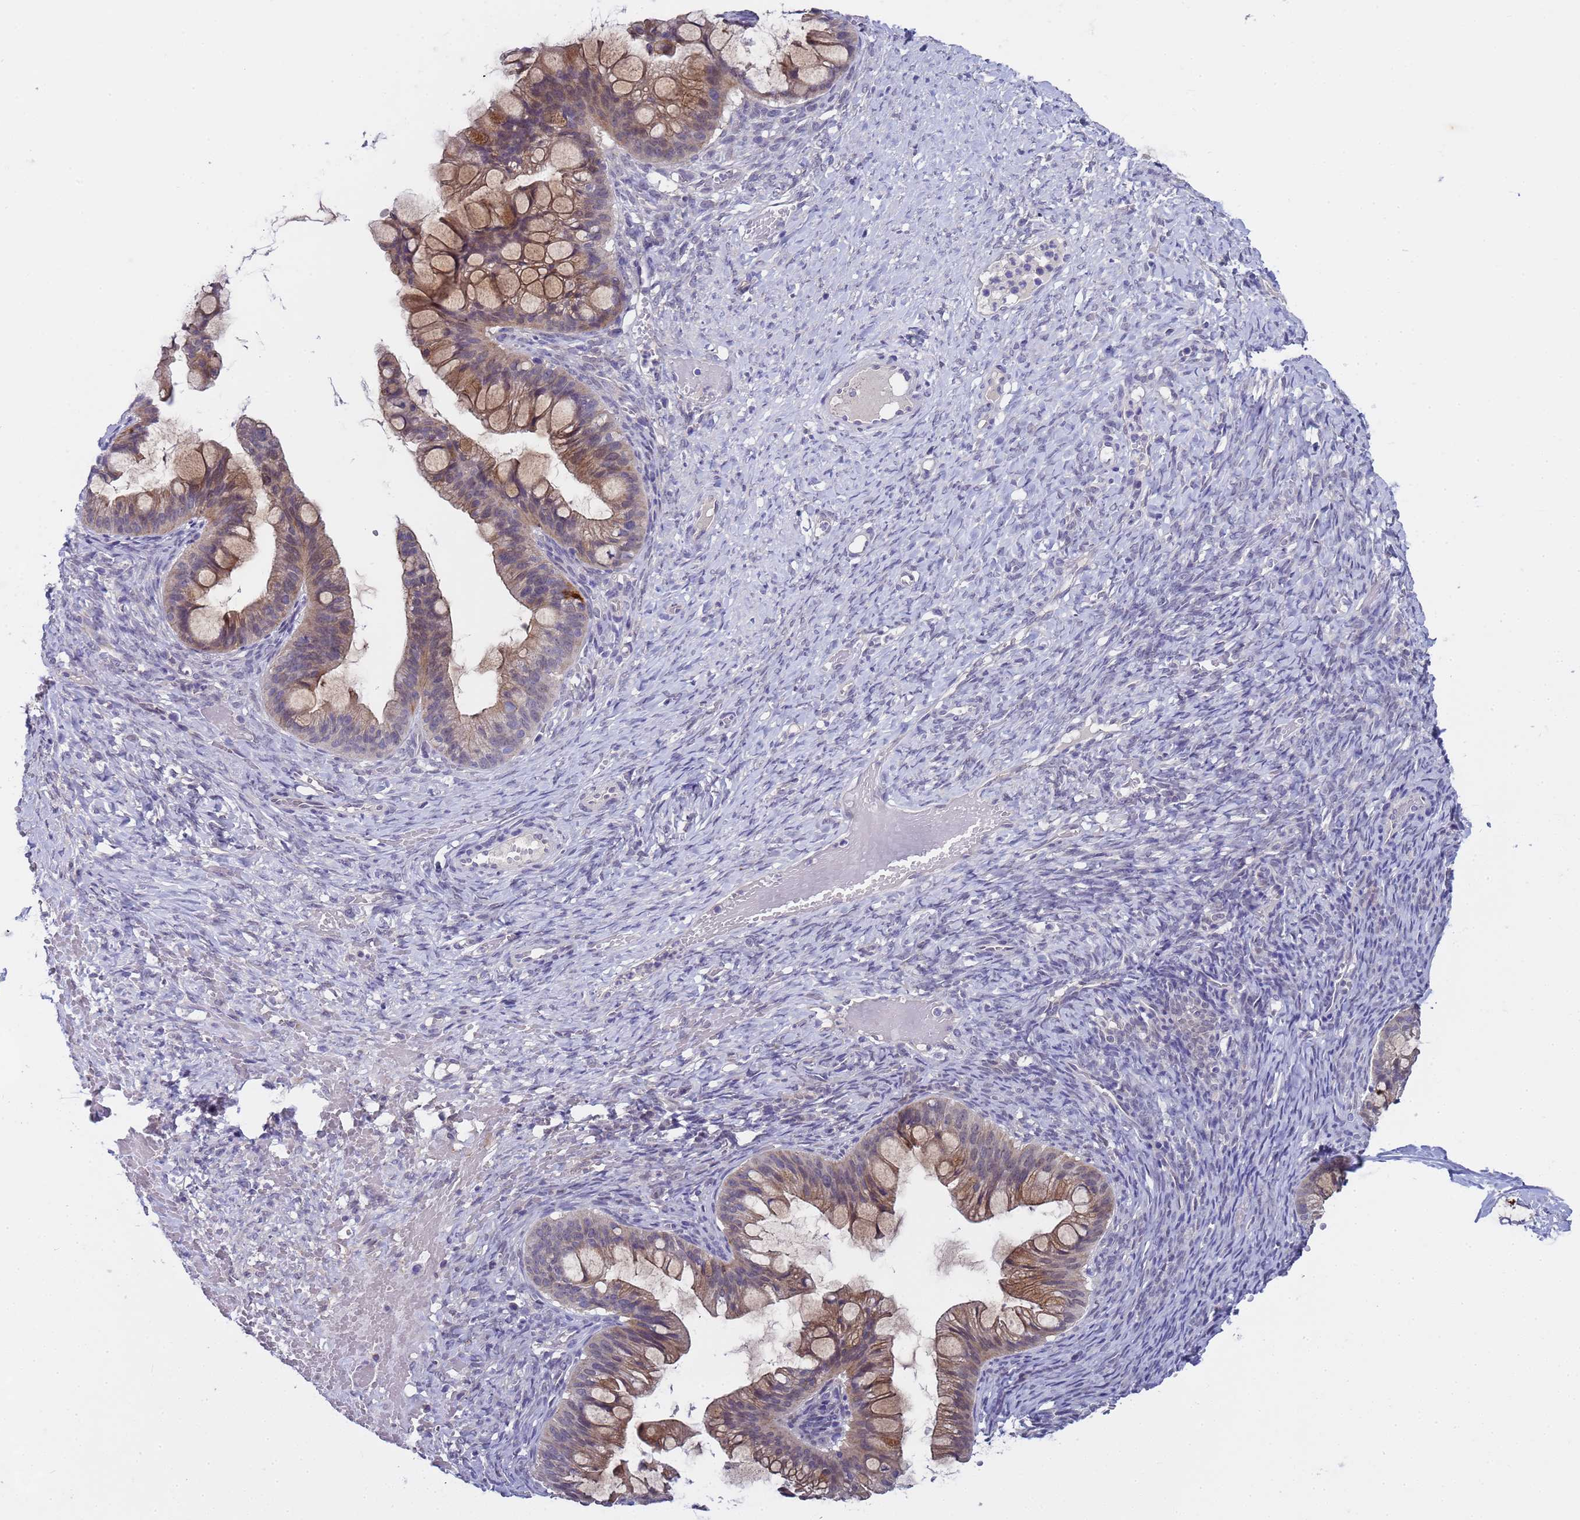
{"staining": {"intensity": "moderate", "quantity": ">75%", "location": "cytoplasmic/membranous,nuclear"}, "tissue": "ovarian cancer", "cell_type": "Tumor cells", "image_type": "cancer", "snomed": [{"axis": "morphology", "description": "Cystadenocarcinoma, mucinous, NOS"}, {"axis": "topography", "description": "Ovary"}], "caption": "Ovarian mucinous cystadenocarcinoma stained with IHC exhibits moderate cytoplasmic/membranous and nuclear expression in approximately >75% of tumor cells.", "gene": "TRMT10A", "patient": {"sex": "female", "age": 73}}